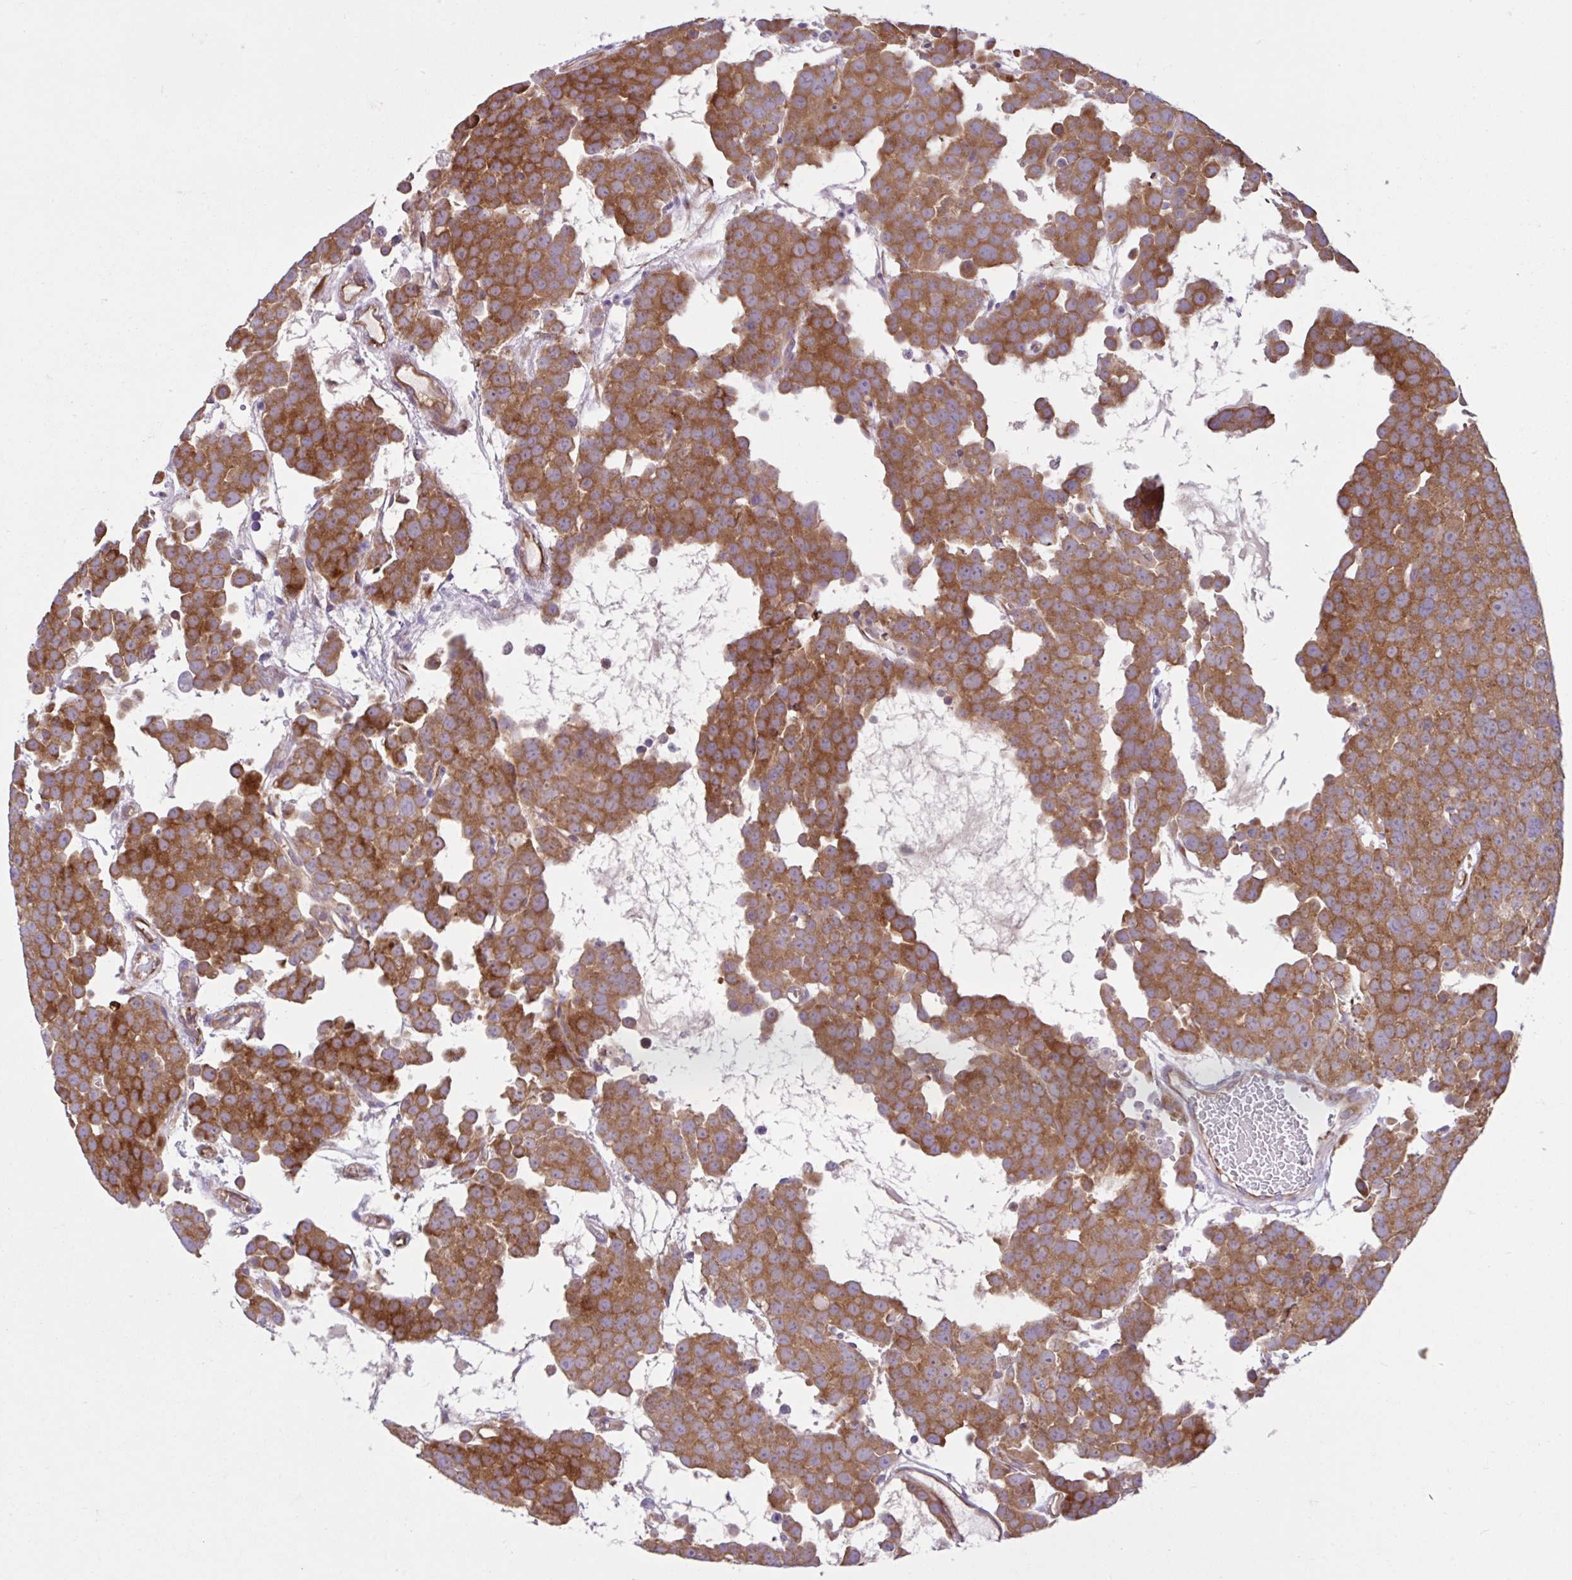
{"staining": {"intensity": "moderate", "quantity": ">75%", "location": "cytoplasmic/membranous"}, "tissue": "testis cancer", "cell_type": "Tumor cells", "image_type": "cancer", "snomed": [{"axis": "morphology", "description": "Seminoma, NOS"}, {"axis": "topography", "description": "Testis"}], "caption": "The micrograph exhibits staining of testis cancer, revealing moderate cytoplasmic/membranous protein expression (brown color) within tumor cells.", "gene": "NTPCR", "patient": {"sex": "male", "age": 71}}